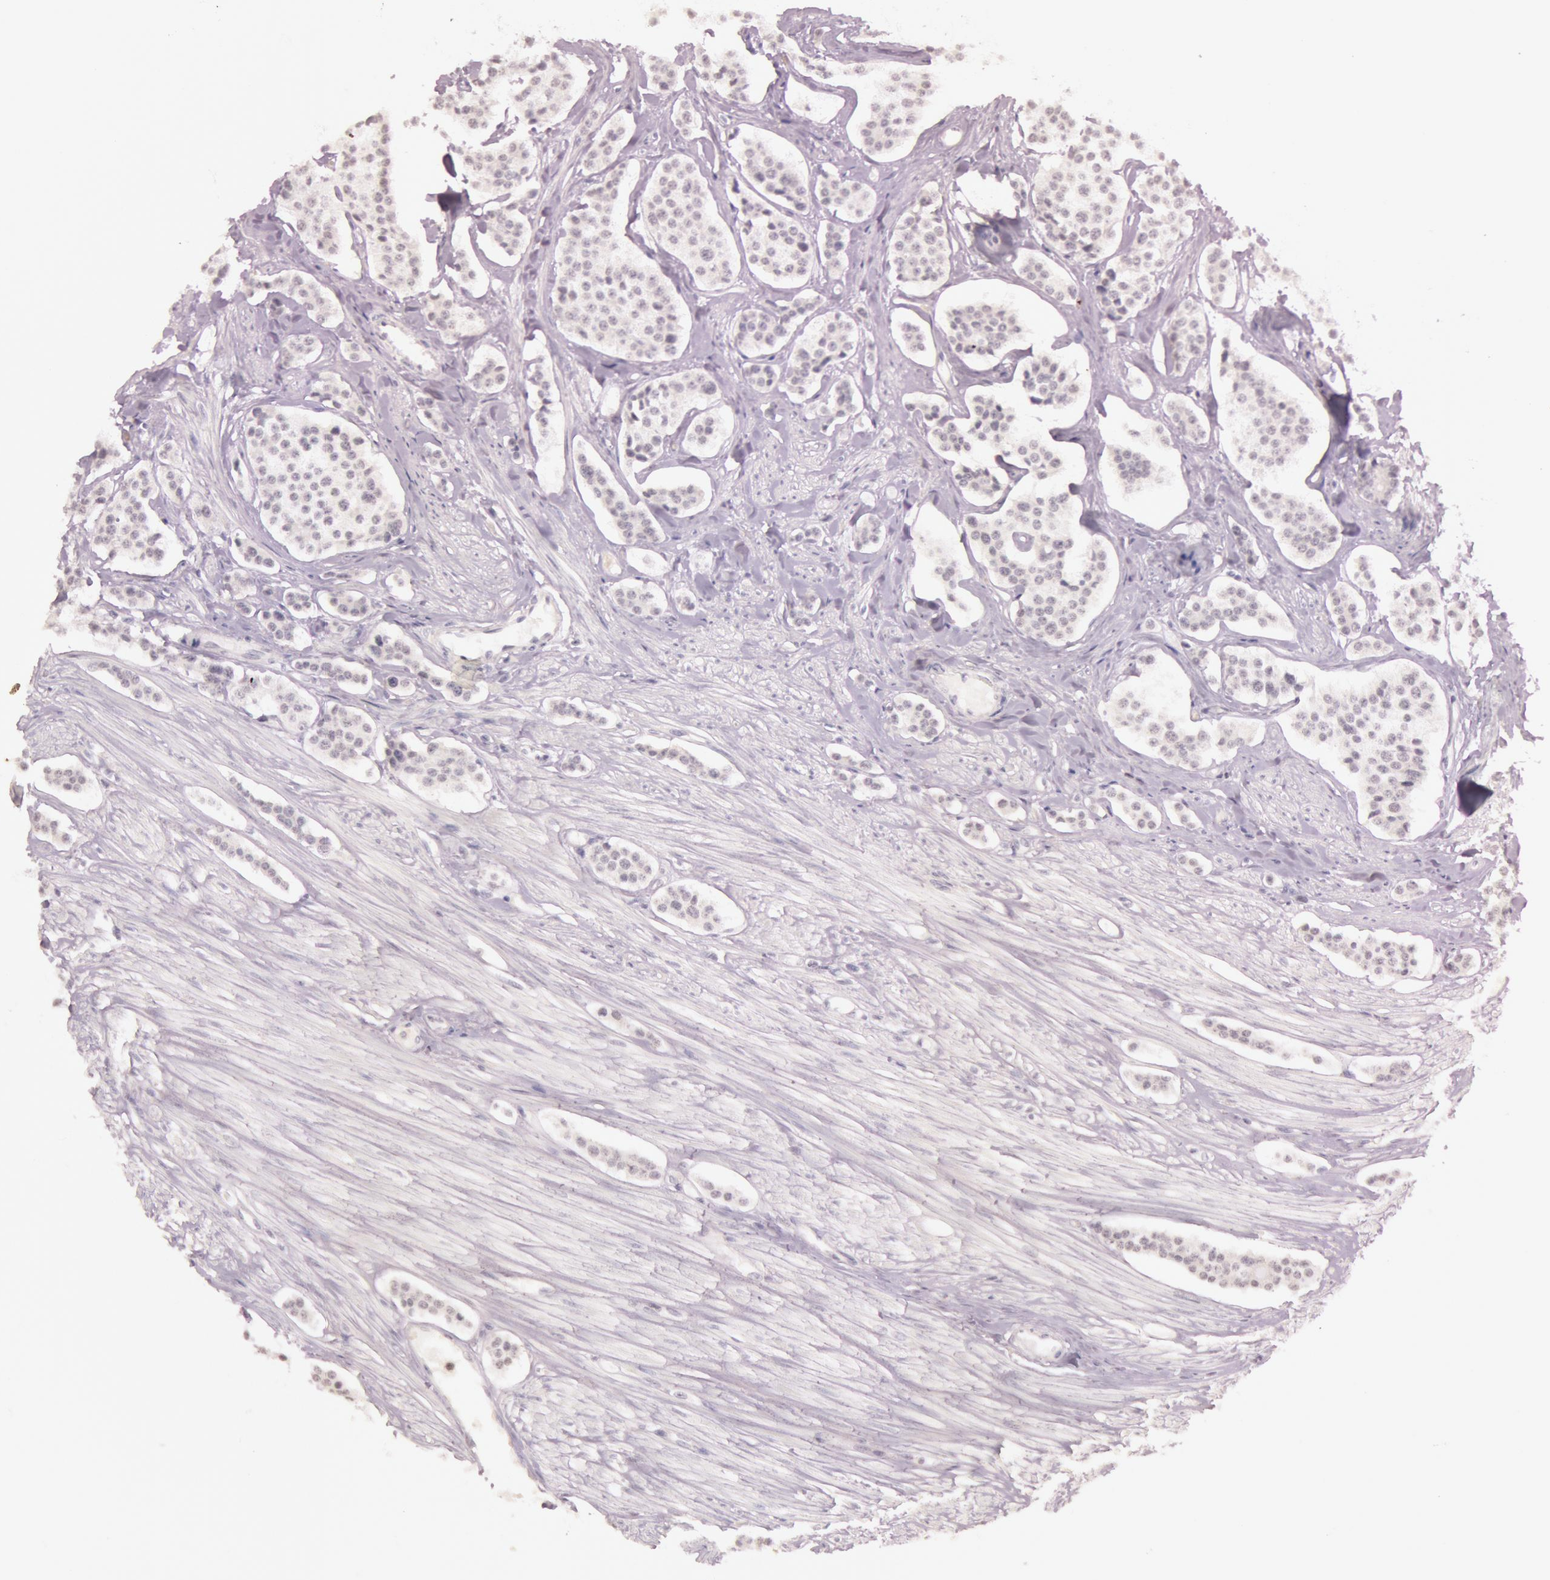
{"staining": {"intensity": "negative", "quantity": "none", "location": "none"}, "tissue": "carcinoid", "cell_type": "Tumor cells", "image_type": "cancer", "snomed": [{"axis": "morphology", "description": "Carcinoid, malignant, NOS"}, {"axis": "topography", "description": "Small intestine"}], "caption": "Immunohistochemical staining of human carcinoid (malignant) demonstrates no significant expression in tumor cells. The staining was performed using DAB (3,3'-diaminobenzidine) to visualize the protein expression in brown, while the nuclei were stained in blue with hematoxylin (Magnification: 20x).", "gene": "KDM6A", "patient": {"sex": "male", "age": 60}}